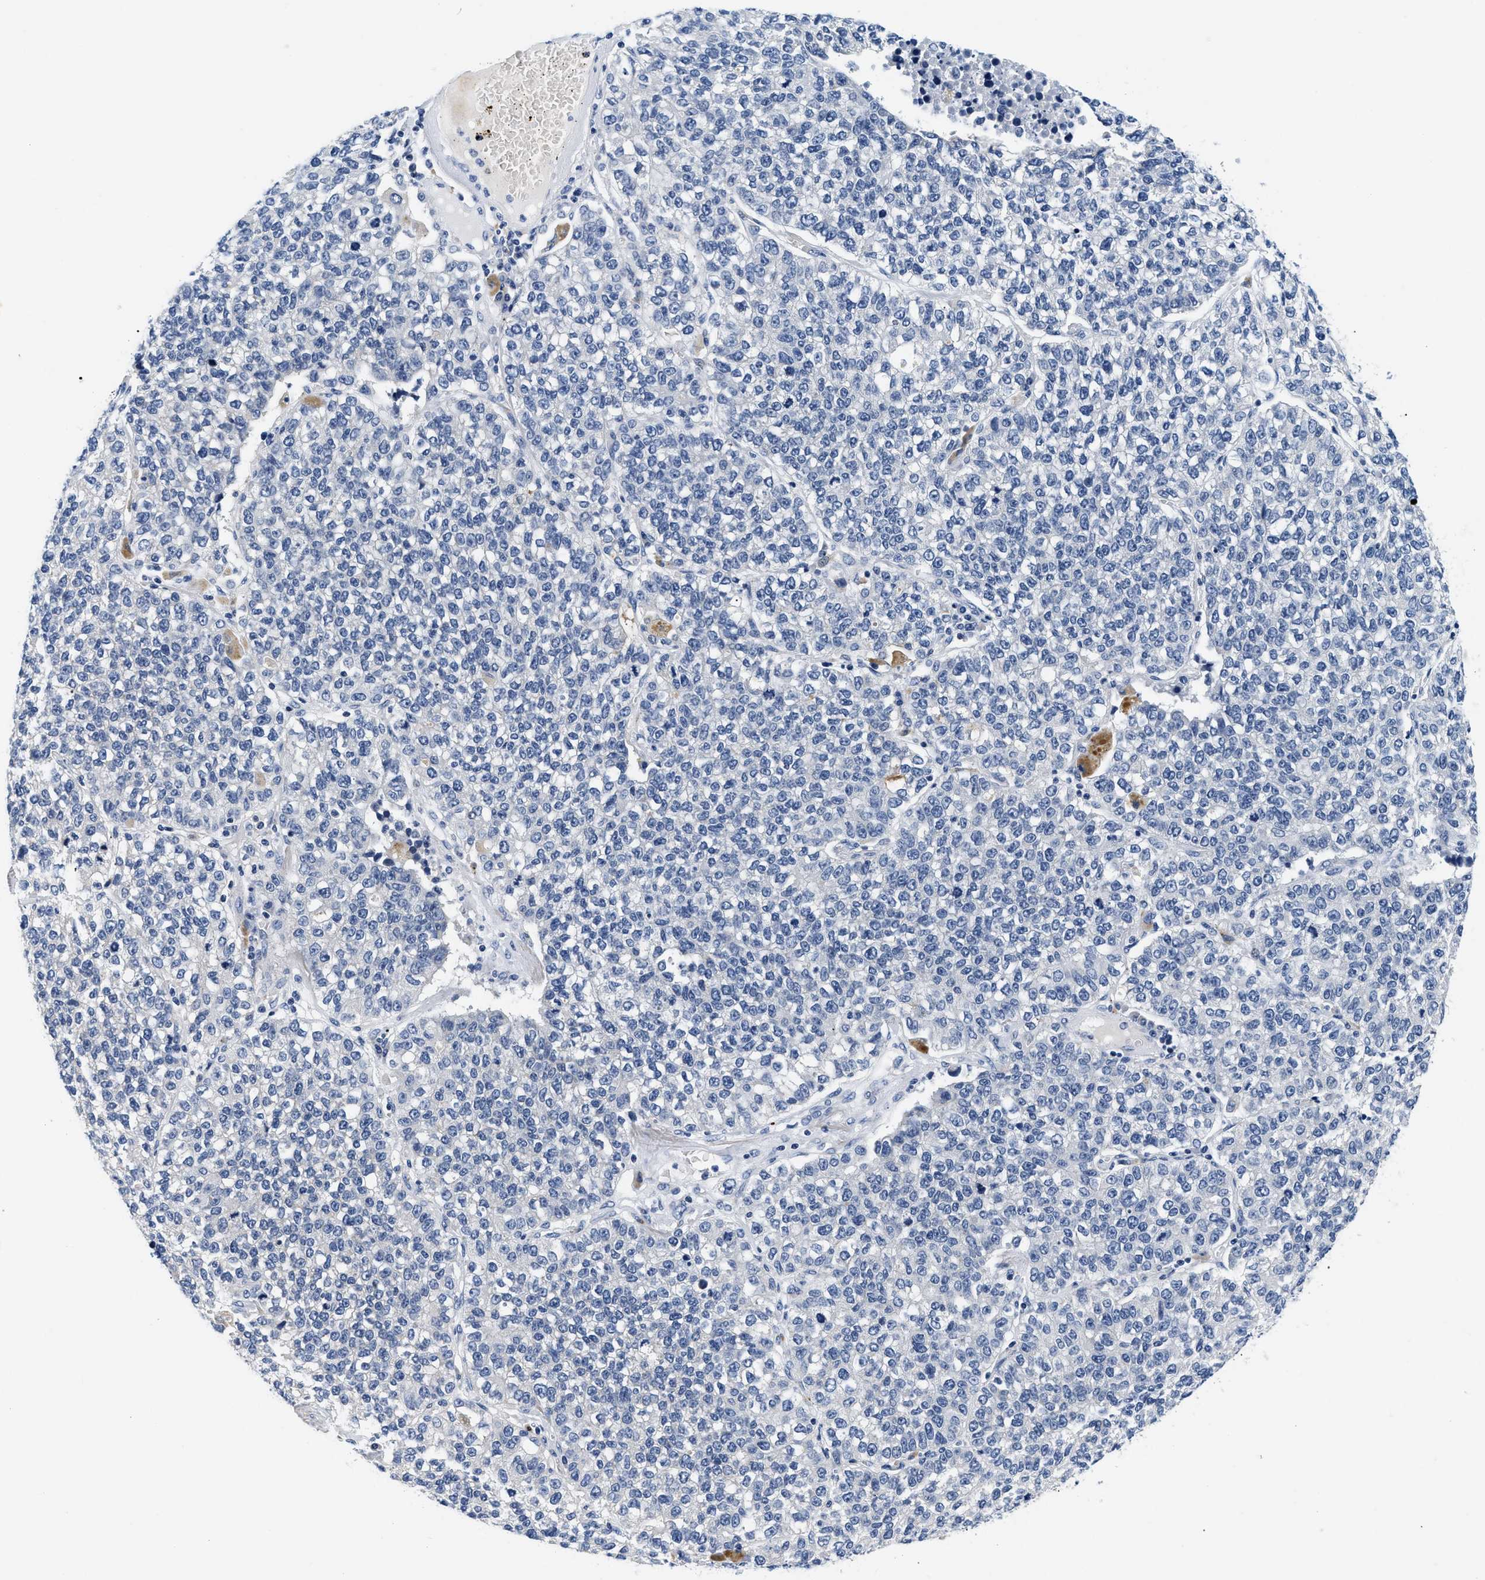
{"staining": {"intensity": "negative", "quantity": "none", "location": "none"}, "tissue": "lung cancer", "cell_type": "Tumor cells", "image_type": "cancer", "snomed": [{"axis": "morphology", "description": "Adenocarcinoma, NOS"}, {"axis": "topography", "description": "Lung"}], "caption": "A micrograph of lung cancer stained for a protein shows no brown staining in tumor cells. The staining was performed using DAB to visualize the protein expression in brown, while the nuclei were stained in blue with hematoxylin (Magnification: 20x).", "gene": "PDP1", "patient": {"sex": "male", "age": 49}}